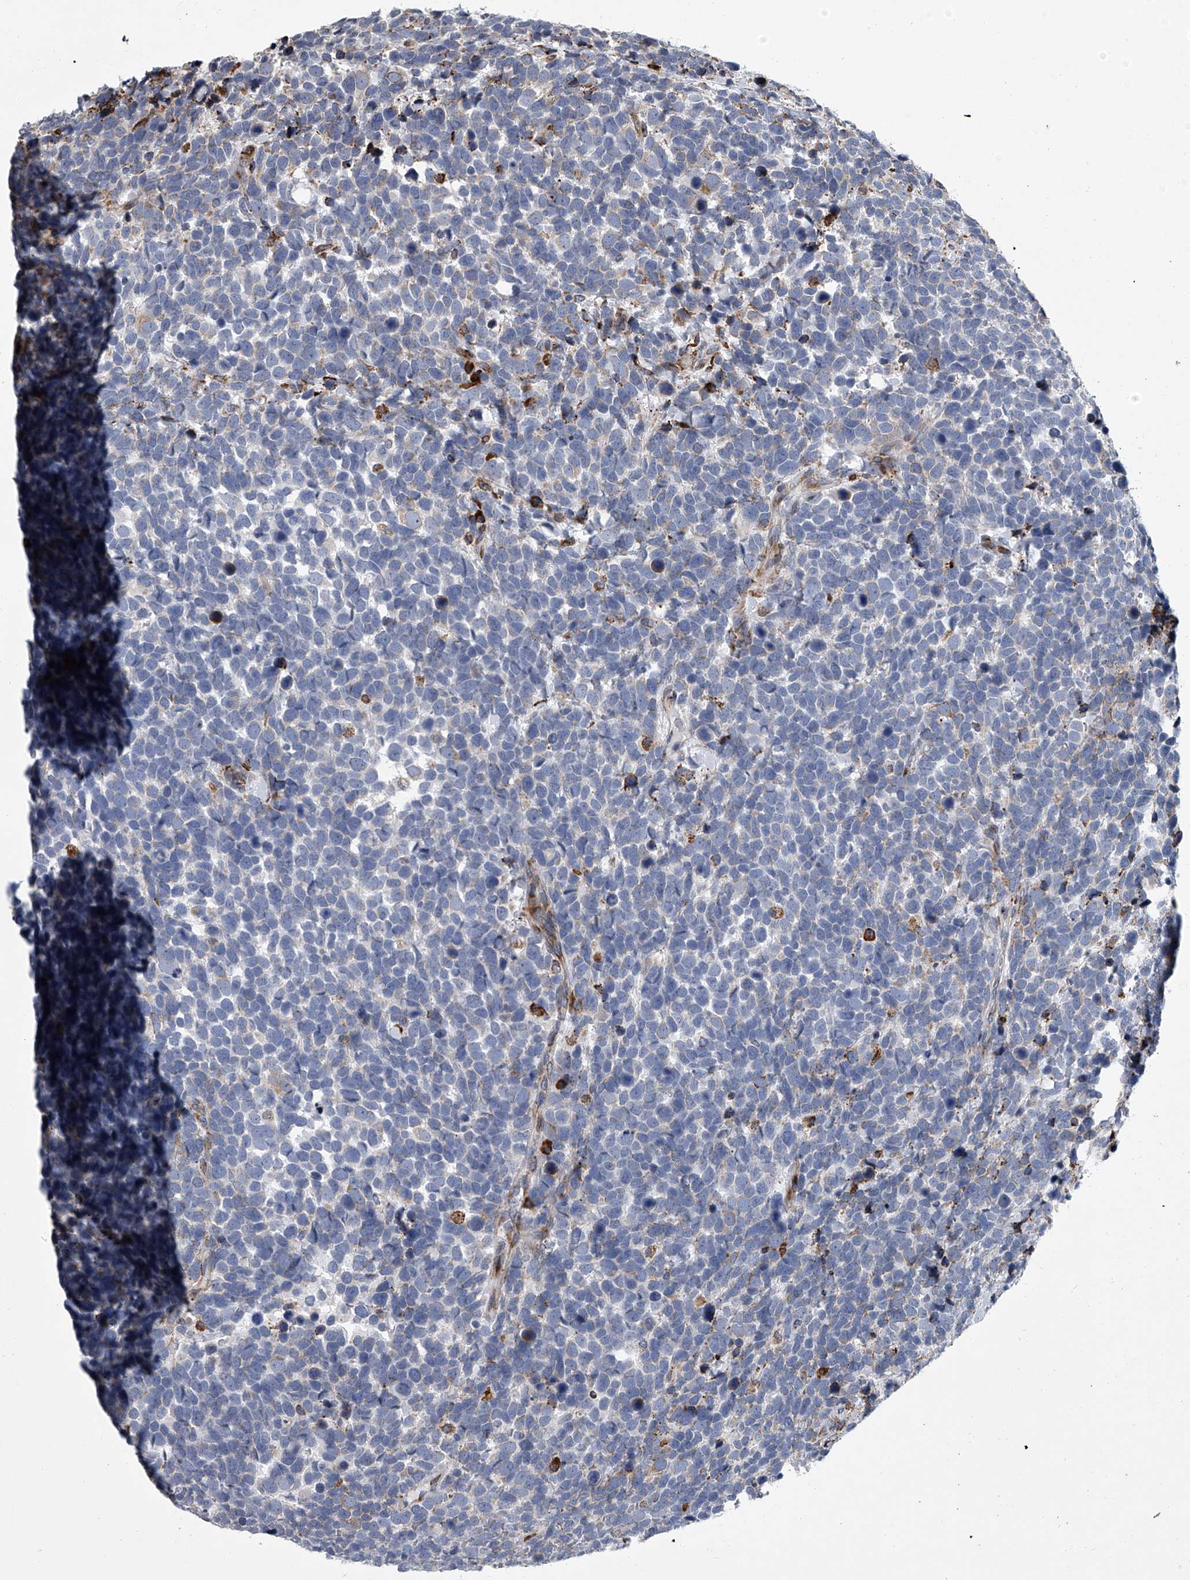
{"staining": {"intensity": "moderate", "quantity": "<25%", "location": "cytoplasmic/membranous"}, "tissue": "urothelial cancer", "cell_type": "Tumor cells", "image_type": "cancer", "snomed": [{"axis": "morphology", "description": "Urothelial carcinoma, High grade"}, {"axis": "topography", "description": "Urinary bladder"}], "caption": "IHC image of human urothelial carcinoma (high-grade) stained for a protein (brown), which shows low levels of moderate cytoplasmic/membranous expression in about <25% of tumor cells.", "gene": "TMEM63C", "patient": {"sex": "female", "age": 82}}